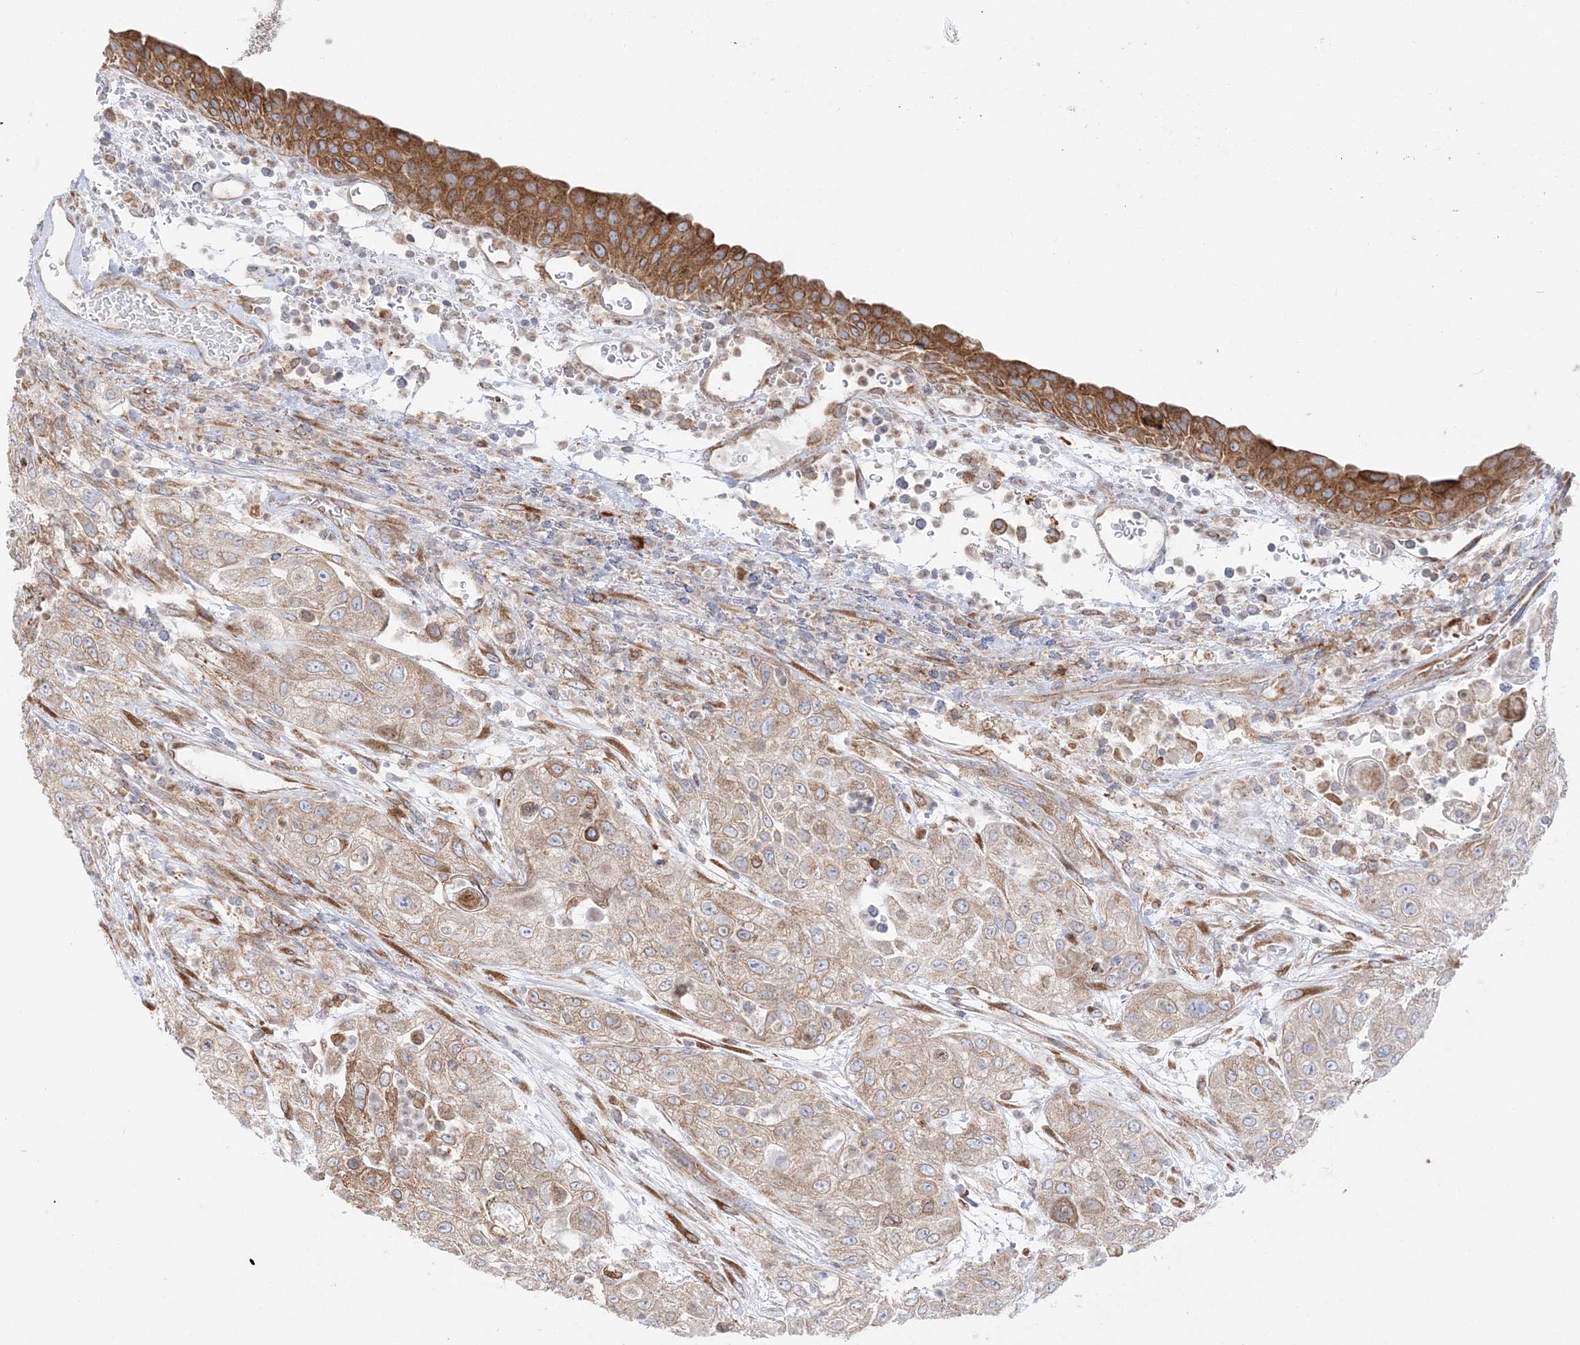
{"staining": {"intensity": "weak", "quantity": ">75%", "location": "cytoplasmic/membranous"}, "tissue": "urothelial cancer", "cell_type": "Tumor cells", "image_type": "cancer", "snomed": [{"axis": "morphology", "description": "Urothelial carcinoma, High grade"}, {"axis": "topography", "description": "Urinary bladder"}], "caption": "Human high-grade urothelial carcinoma stained for a protein (brown) demonstrates weak cytoplasmic/membranous positive positivity in approximately >75% of tumor cells.", "gene": "TMED10", "patient": {"sex": "female", "age": 79}}